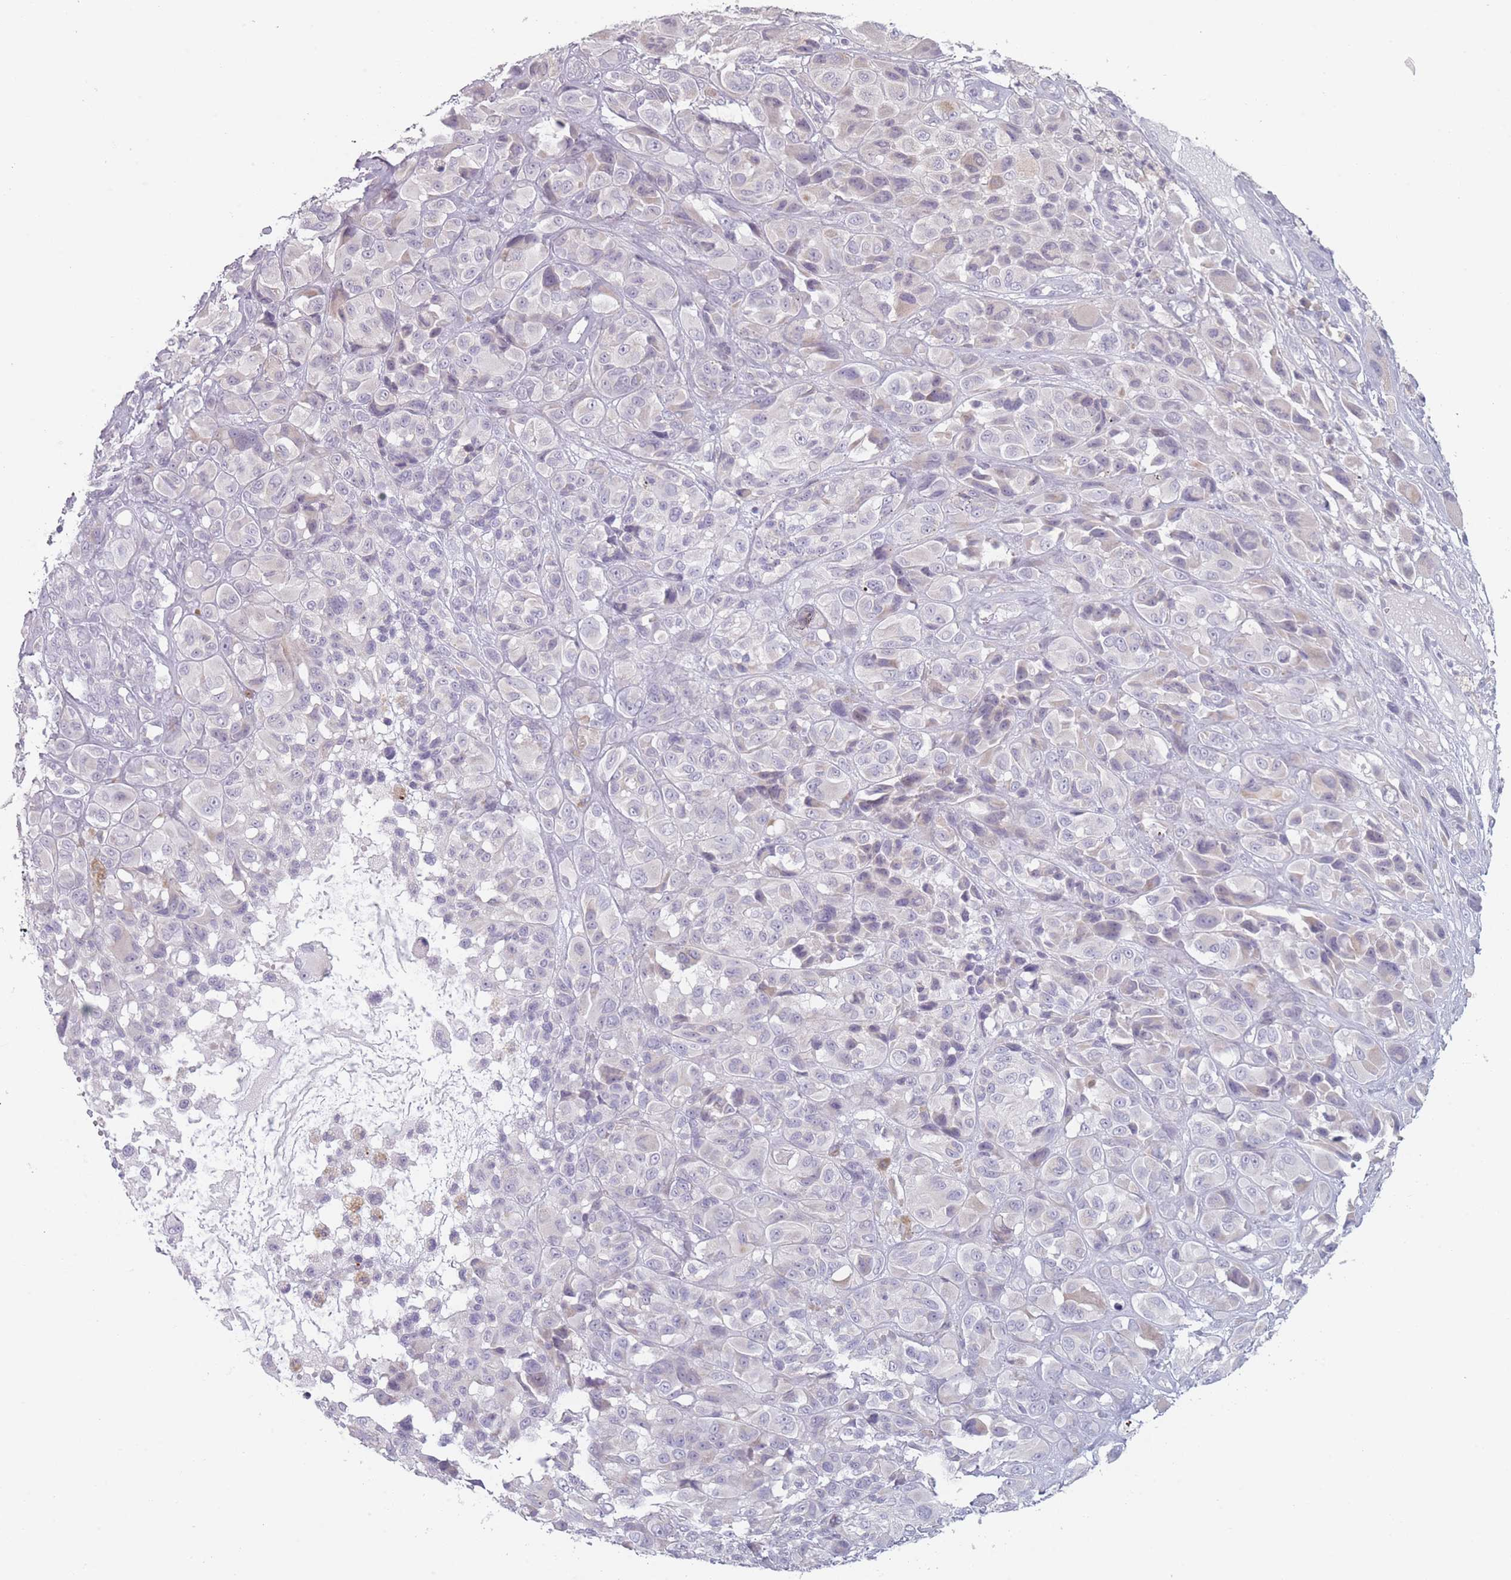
{"staining": {"intensity": "negative", "quantity": "none", "location": "none"}, "tissue": "melanoma", "cell_type": "Tumor cells", "image_type": "cancer", "snomed": [{"axis": "morphology", "description": "Malignant melanoma, NOS"}, {"axis": "topography", "description": "Skin of trunk"}], "caption": "Immunohistochemistry of human malignant melanoma demonstrates no staining in tumor cells. (Brightfield microscopy of DAB (3,3'-diaminobenzidine) immunohistochemistry (IHC) at high magnification).", "gene": "RASL10B", "patient": {"sex": "male", "age": 71}}